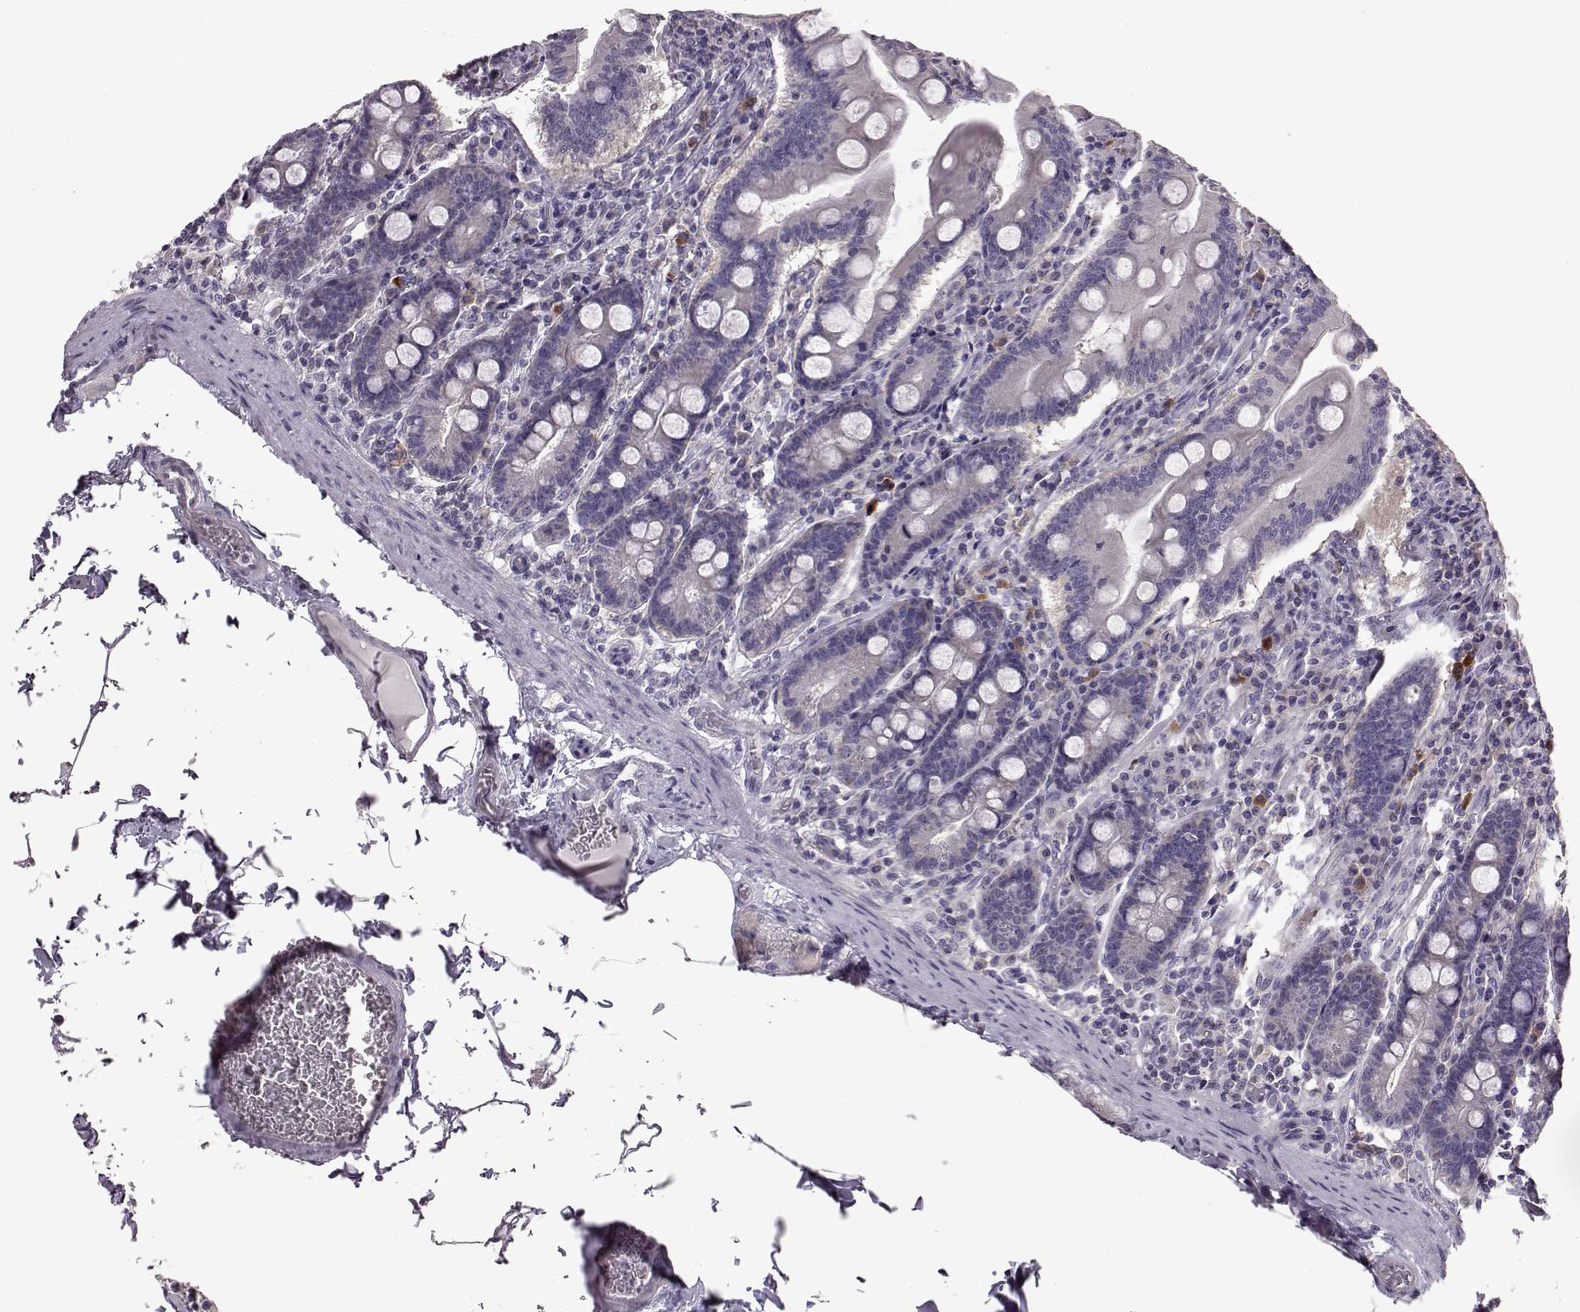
{"staining": {"intensity": "negative", "quantity": "none", "location": "none"}, "tissue": "small intestine", "cell_type": "Glandular cells", "image_type": "normal", "snomed": [{"axis": "morphology", "description": "Normal tissue, NOS"}, {"axis": "topography", "description": "Small intestine"}], "caption": "Glandular cells are negative for brown protein staining in unremarkable small intestine. (DAB (3,3'-diaminobenzidine) IHC with hematoxylin counter stain).", "gene": "ADGRG2", "patient": {"sex": "male", "age": 37}}